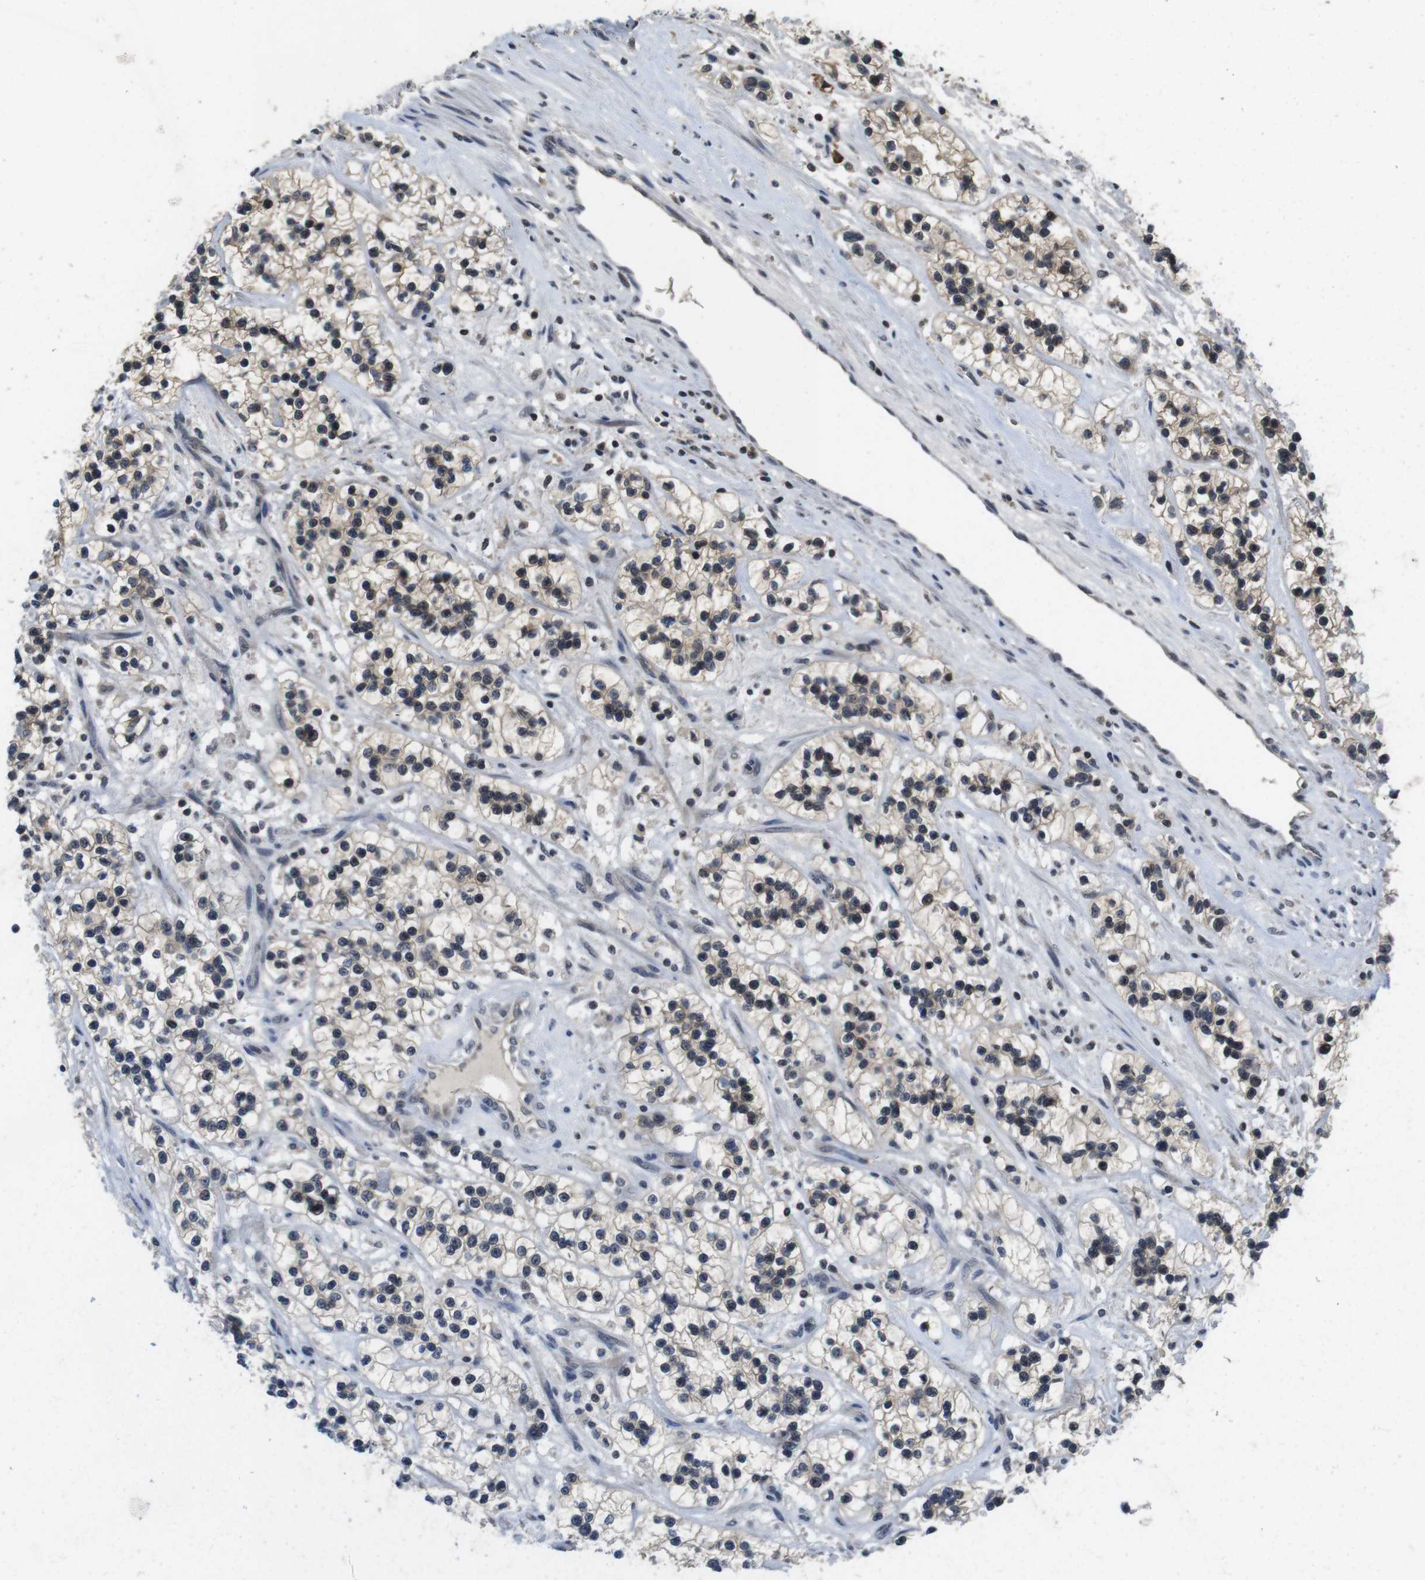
{"staining": {"intensity": "negative", "quantity": "none", "location": "none"}, "tissue": "renal cancer", "cell_type": "Tumor cells", "image_type": "cancer", "snomed": [{"axis": "morphology", "description": "Adenocarcinoma, NOS"}, {"axis": "topography", "description": "Kidney"}], "caption": "Renal cancer (adenocarcinoma) was stained to show a protein in brown. There is no significant expression in tumor cells.", "gene": "FADD", "patient": {"sex": "female", "age": 57}}